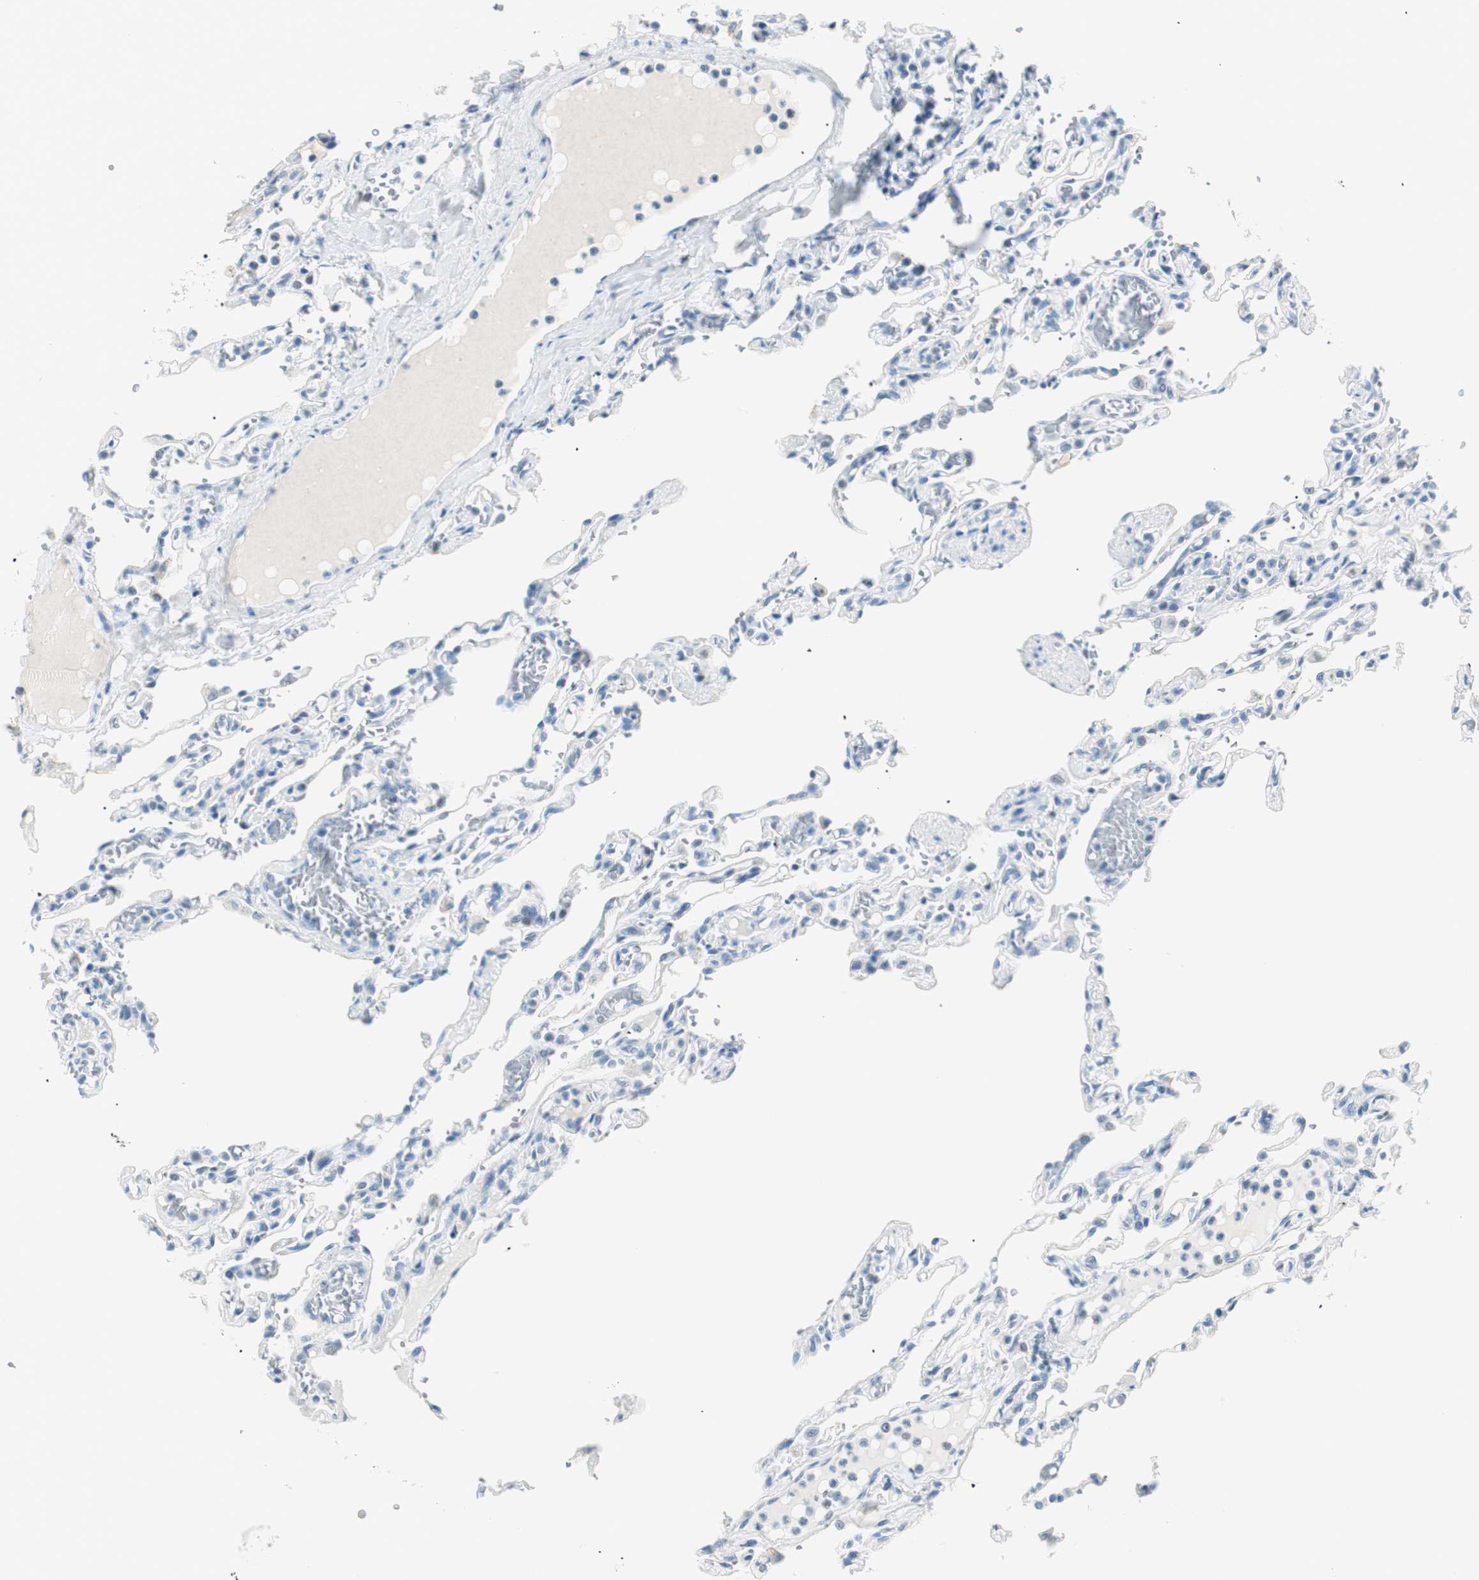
{"staining": {"intensity": "negative", "quantity": "none", "location": "none"}, "tissue": "lung", "cell_type": "Alveolar cells", "image_type": "normal", "snomed": [{"axis": "morphology", "description": "Normal tissue, NOS"}, {"axis": "topography", "description": "Lung"}], "caption": "This is an IHC image of normal lung. There is no positivity in alveolar cells.", "gene": "HOXB13", "patient": {"sex": "male", "age": 21}}